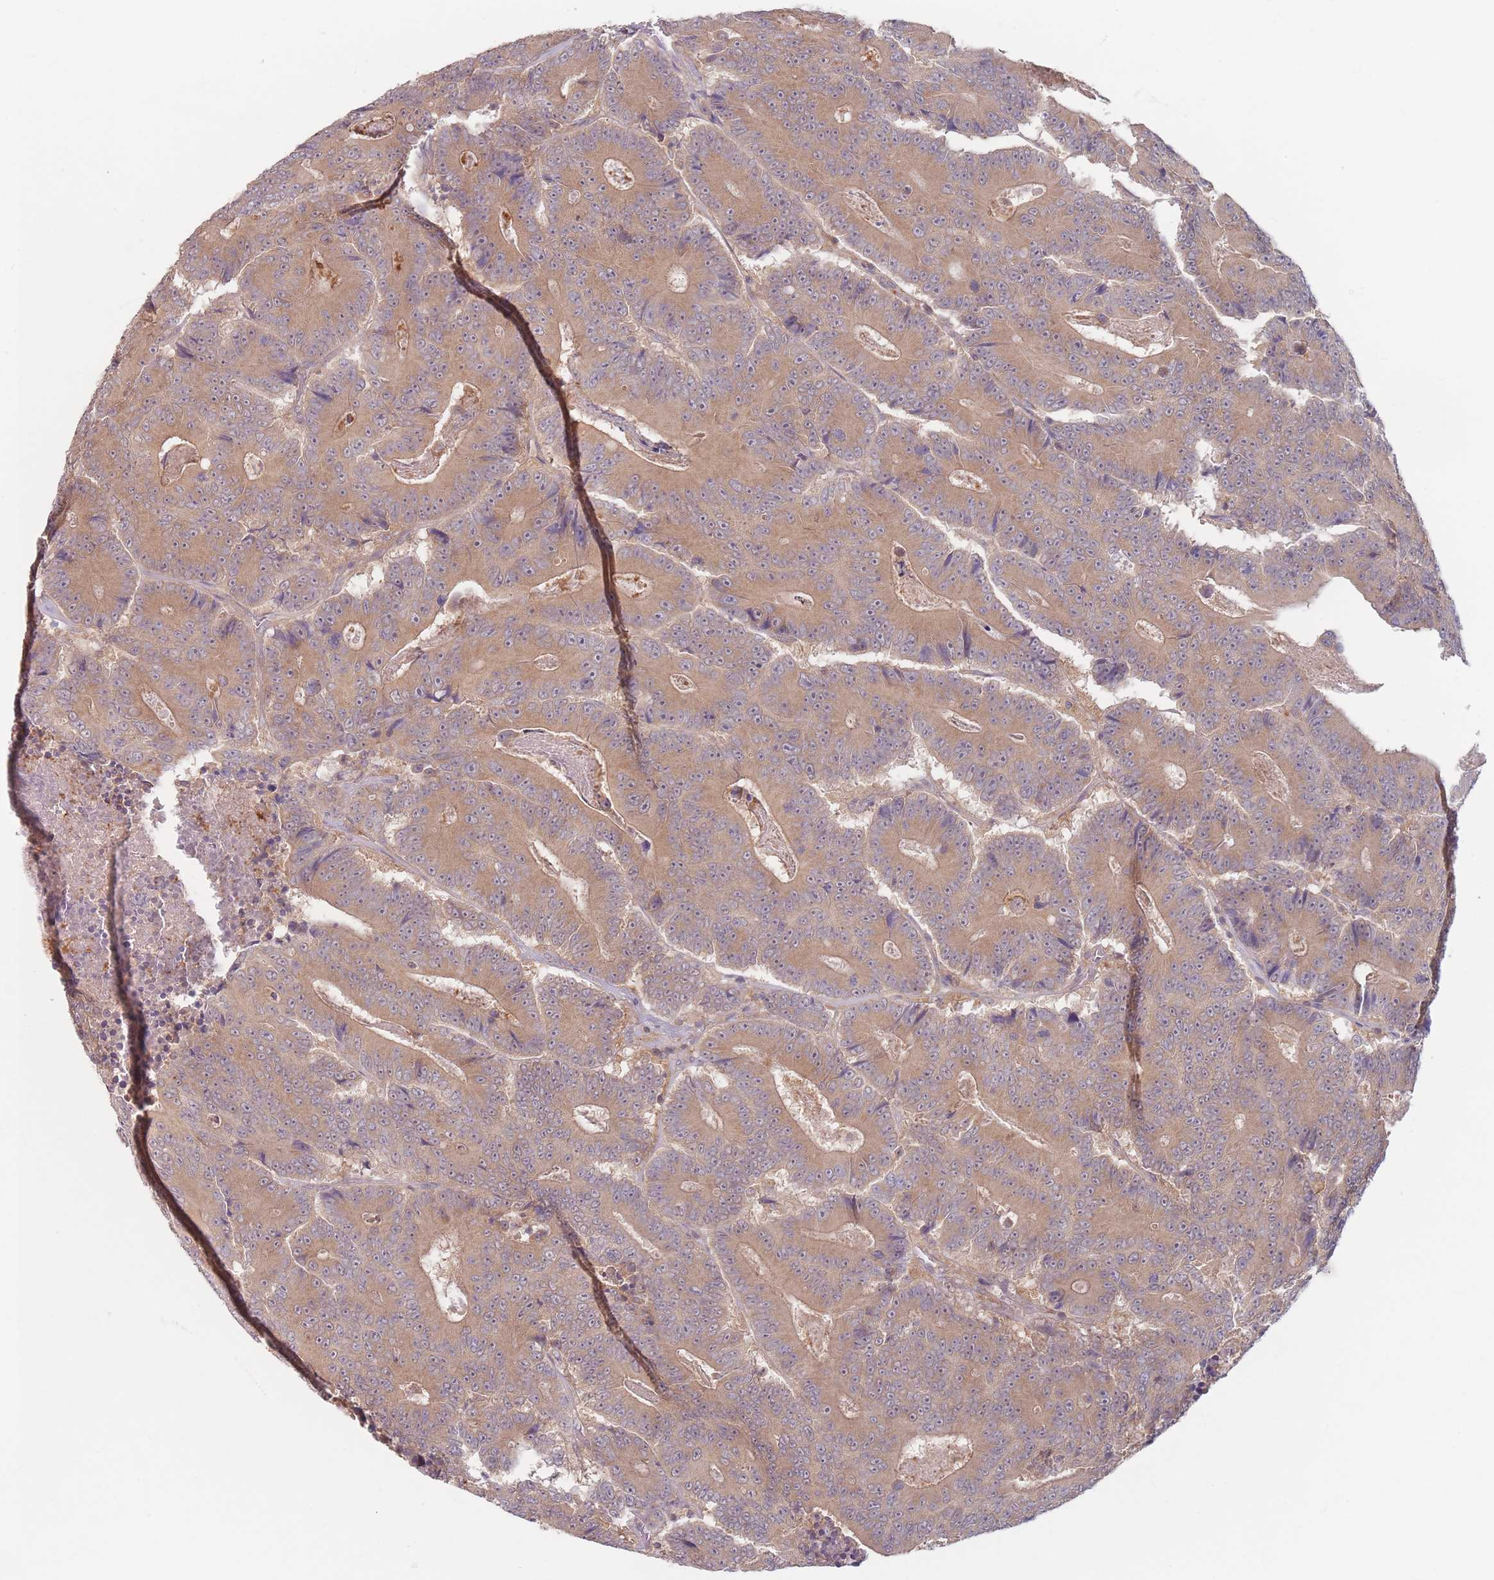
{"staining": {"intensity": "moderate", "quantity": ">75%", "location": "cytoplasmic/membranous"}, "tissue": "colorectal cancer", "cell_type": "Tumor cells", "image_type": "cancer", "snomed": [{"axis": "morphology", "description": "Adenocarcinoma, NOS"}, {"axis": "topography", "description": "Colon"}], "caption": "A histopathology image of colorectal cancer stained for a protein demonstrates moderate cytoplasmic/membranous brown staining in tumor cells. (brown staining indicates protein expression, while blue staining denotes nuclei).", "gene": "PPM1A", "patient": {"sex": "male", "age": 83}}